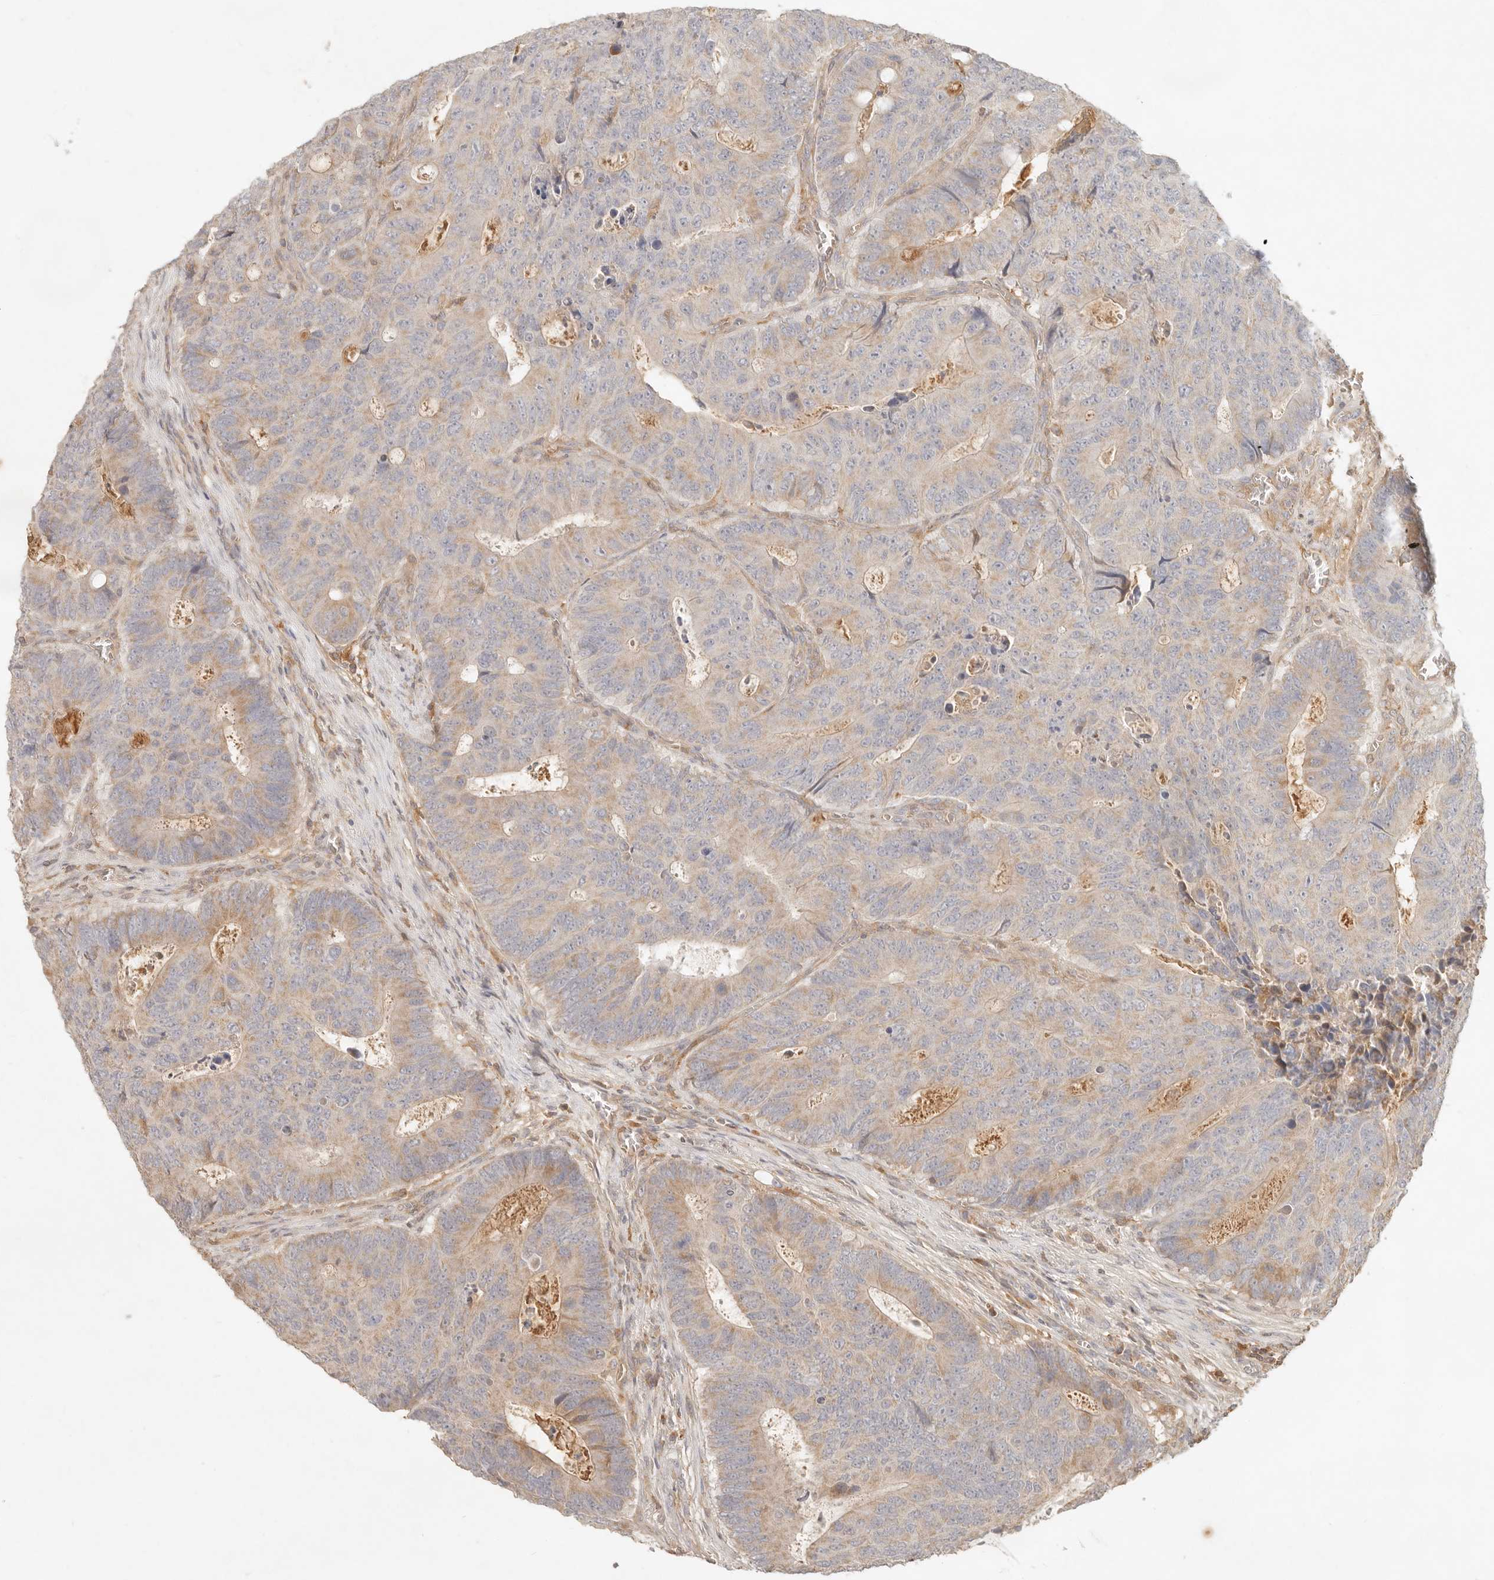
{"staining": {"intensity": "weak", "quantity": ">75%", "location": "cytoplasmic/membranous"}, "tissue": "colorectal cancer", "cell_type": "Tumor cells", "image_type": "cancer", "snomed": [{"axis": "morphology", "description": "Adenocarcinoma, NOS"}, {"axis": "topography", "description": "Colon"}], "caption": "Colorectal cancer tissue shows weak cytoplasmic/membranous positivity in about >75% of tumor cells, visualized by immunohistochemistry.", "gene": "NECAP2", "patient": {"sex": "male", "age": 87}}